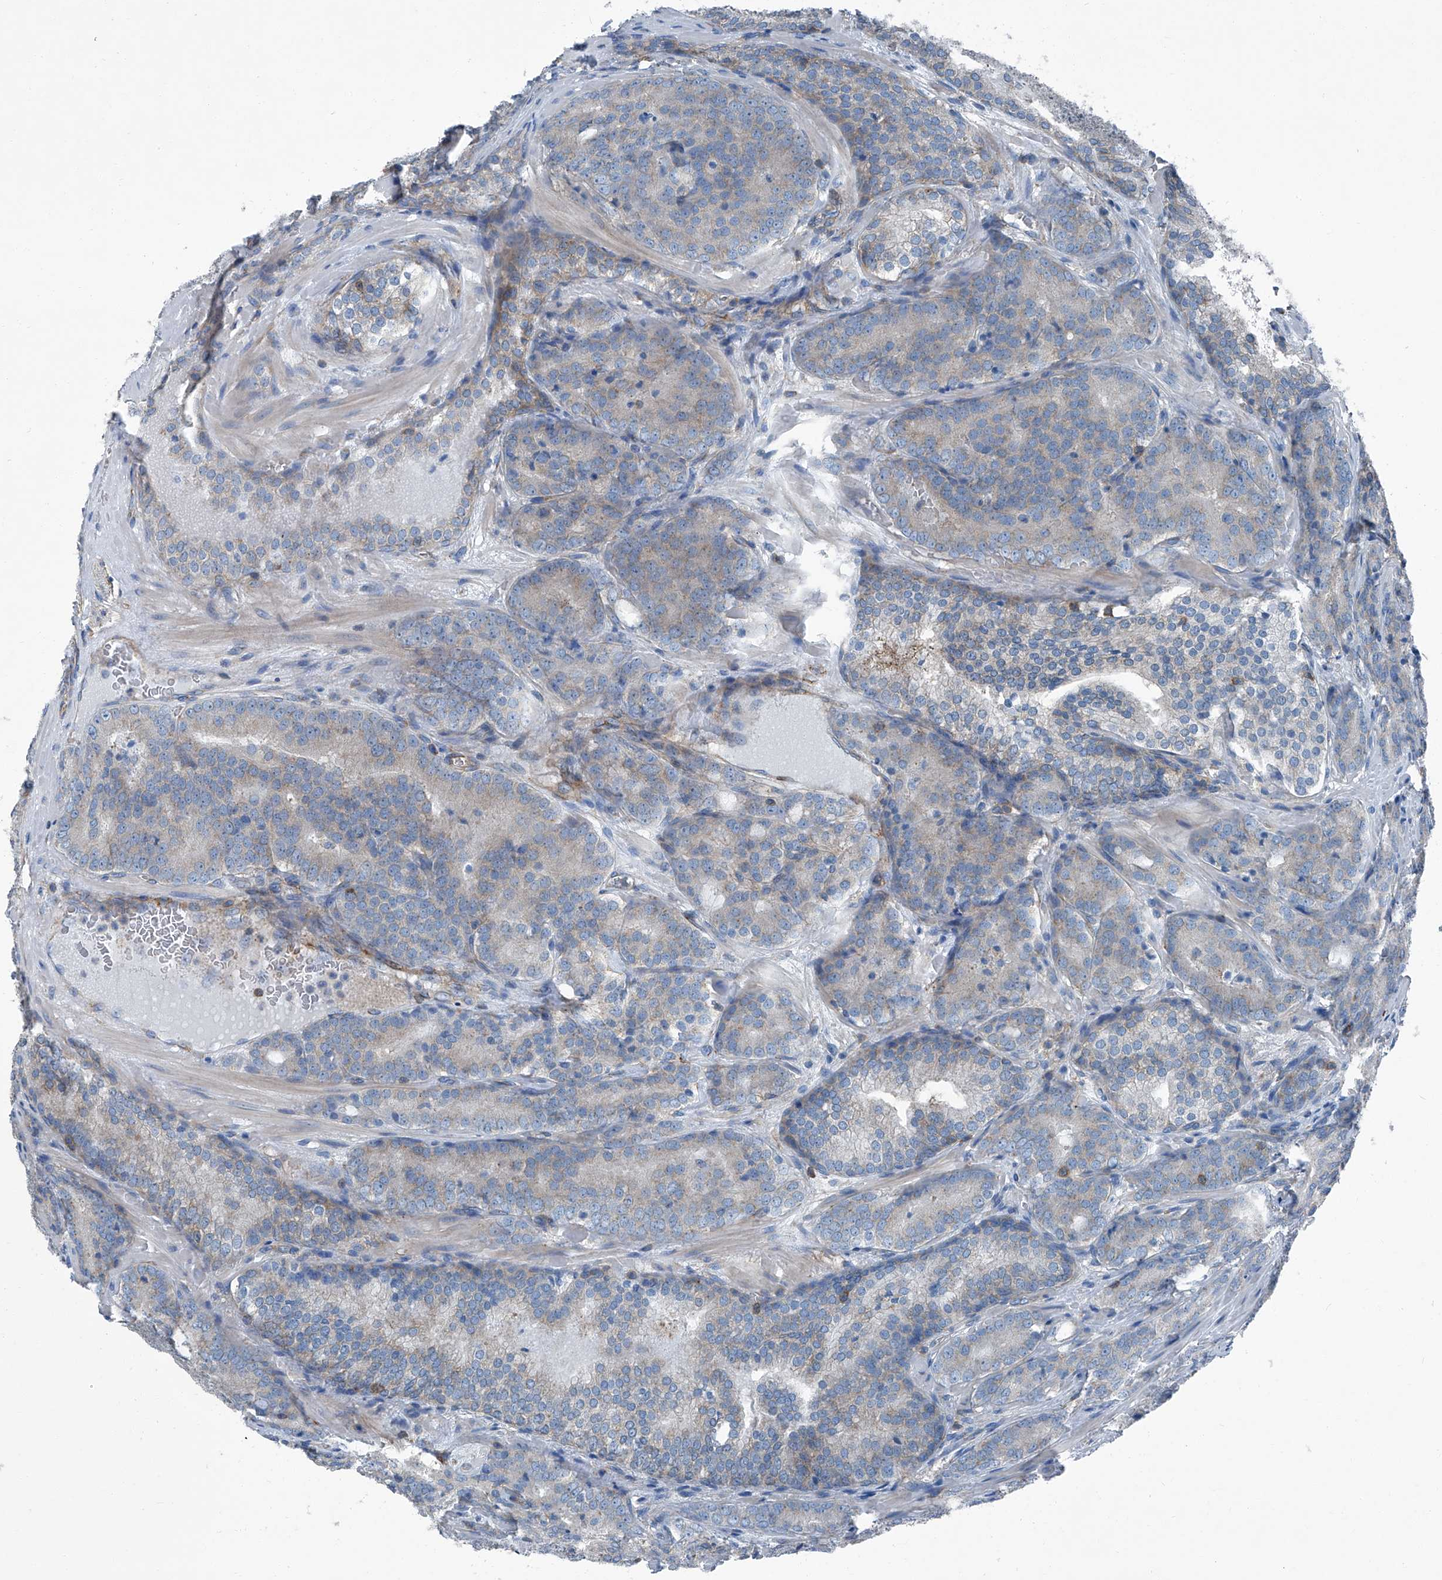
{"staining": {"intensity": "negative", "quantity": "none", "location": "none"}, "tissue": "prostate cancer", "cell_type": "Tumor cells", "image_type": "cancer", "snomed": [{"axis": "morphology", "description": "Adenocarcinoma, High grade"}, {"axis": "topography", "description": "Prostate"}], "caption": "Immunohistochemical staining of human prostate cancer (adenocarcinoma (high-grade)) reveals no significant positivity in tumor cells. (DAB (3,3'-diaminobenzidine) IHC with hematoxylin counter stain).", "gene": "SEPTIN7", "patient": {"sex": "male", "age": 57}}